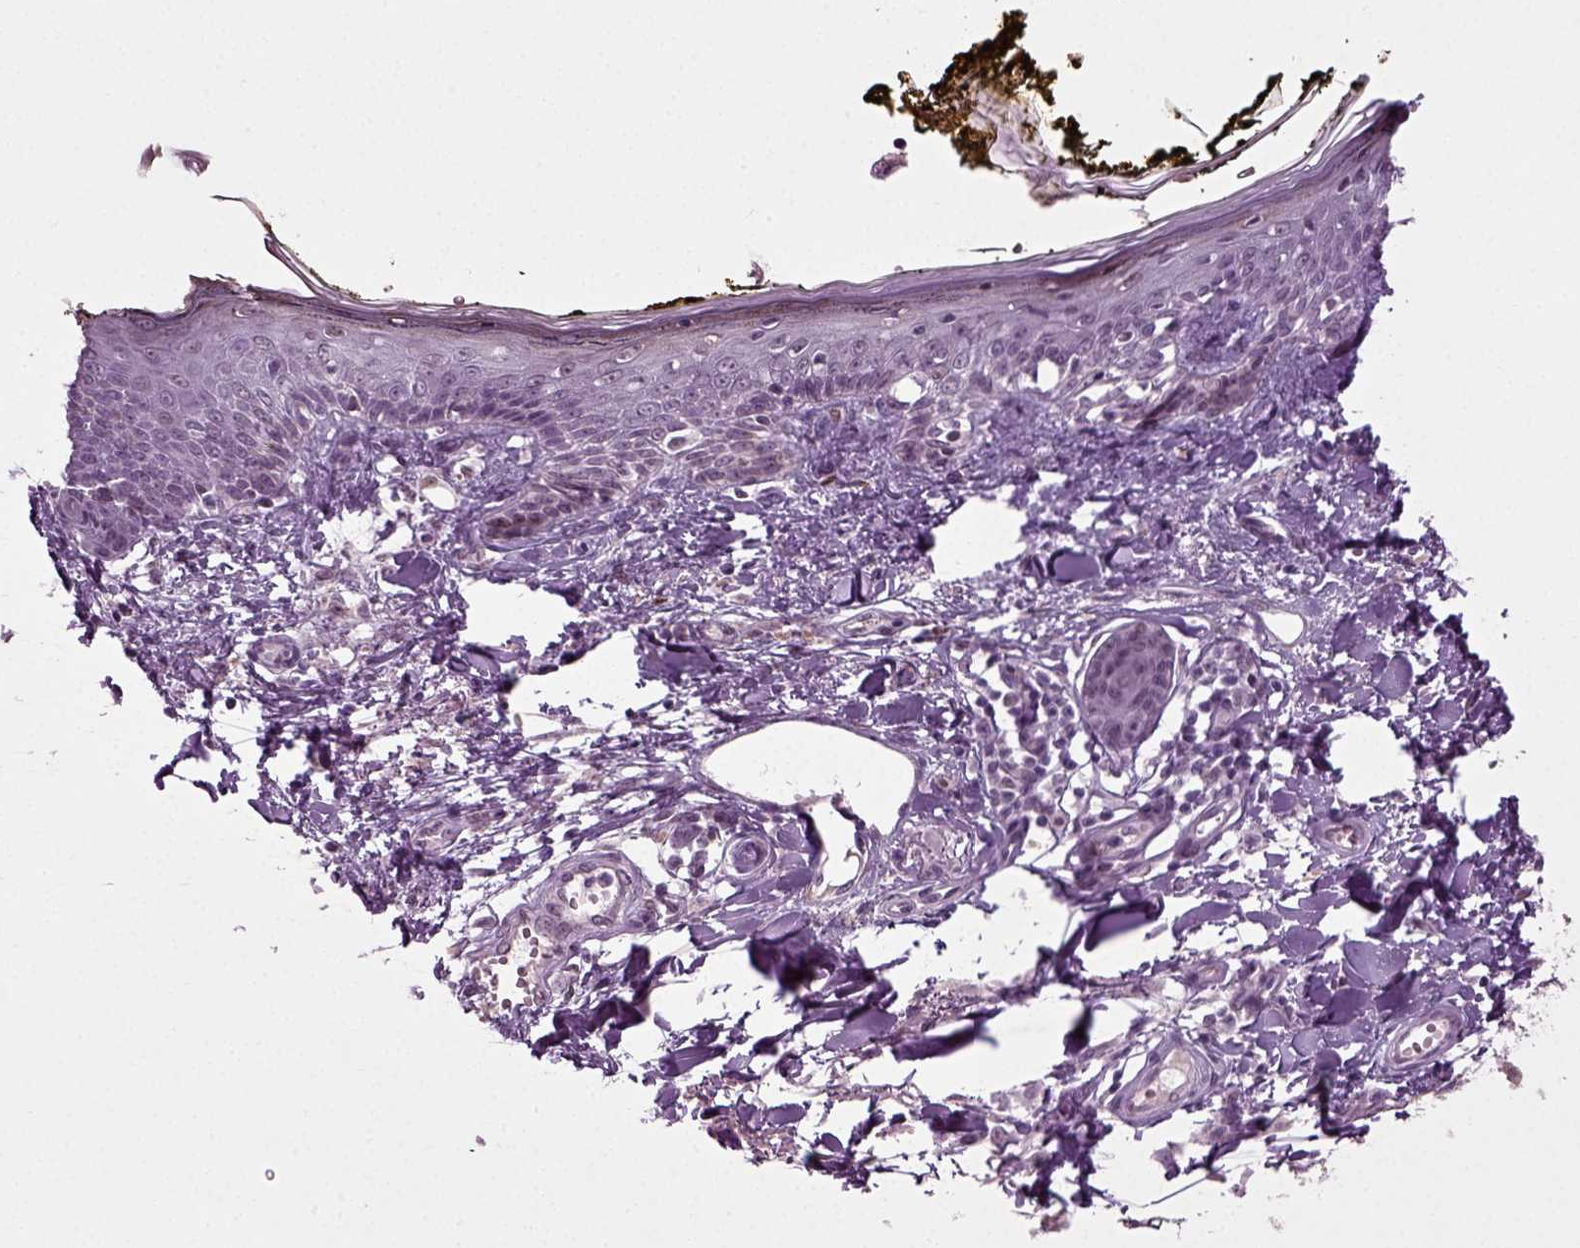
{"staining": {"intensity": "negative", "quantity": "none", "location": "none"}, "tissue": "skin", "cell_type": "Fibroblasts", "image_type": "normal", "snomed": [{"axis": "morphology", "description": "Normal tissue, NOS"}, {"axis": "topography", "description": "Skin"}], "caption": "High power microscopy image of an immunohistochemistry (IHC) histopathology image of unremarkable skin, revealing no significant positivity in fibroblasts. Nuclei are stained in blue.", "gene": "RCOR3", "patient": {"sex": "male", "age": 76}}